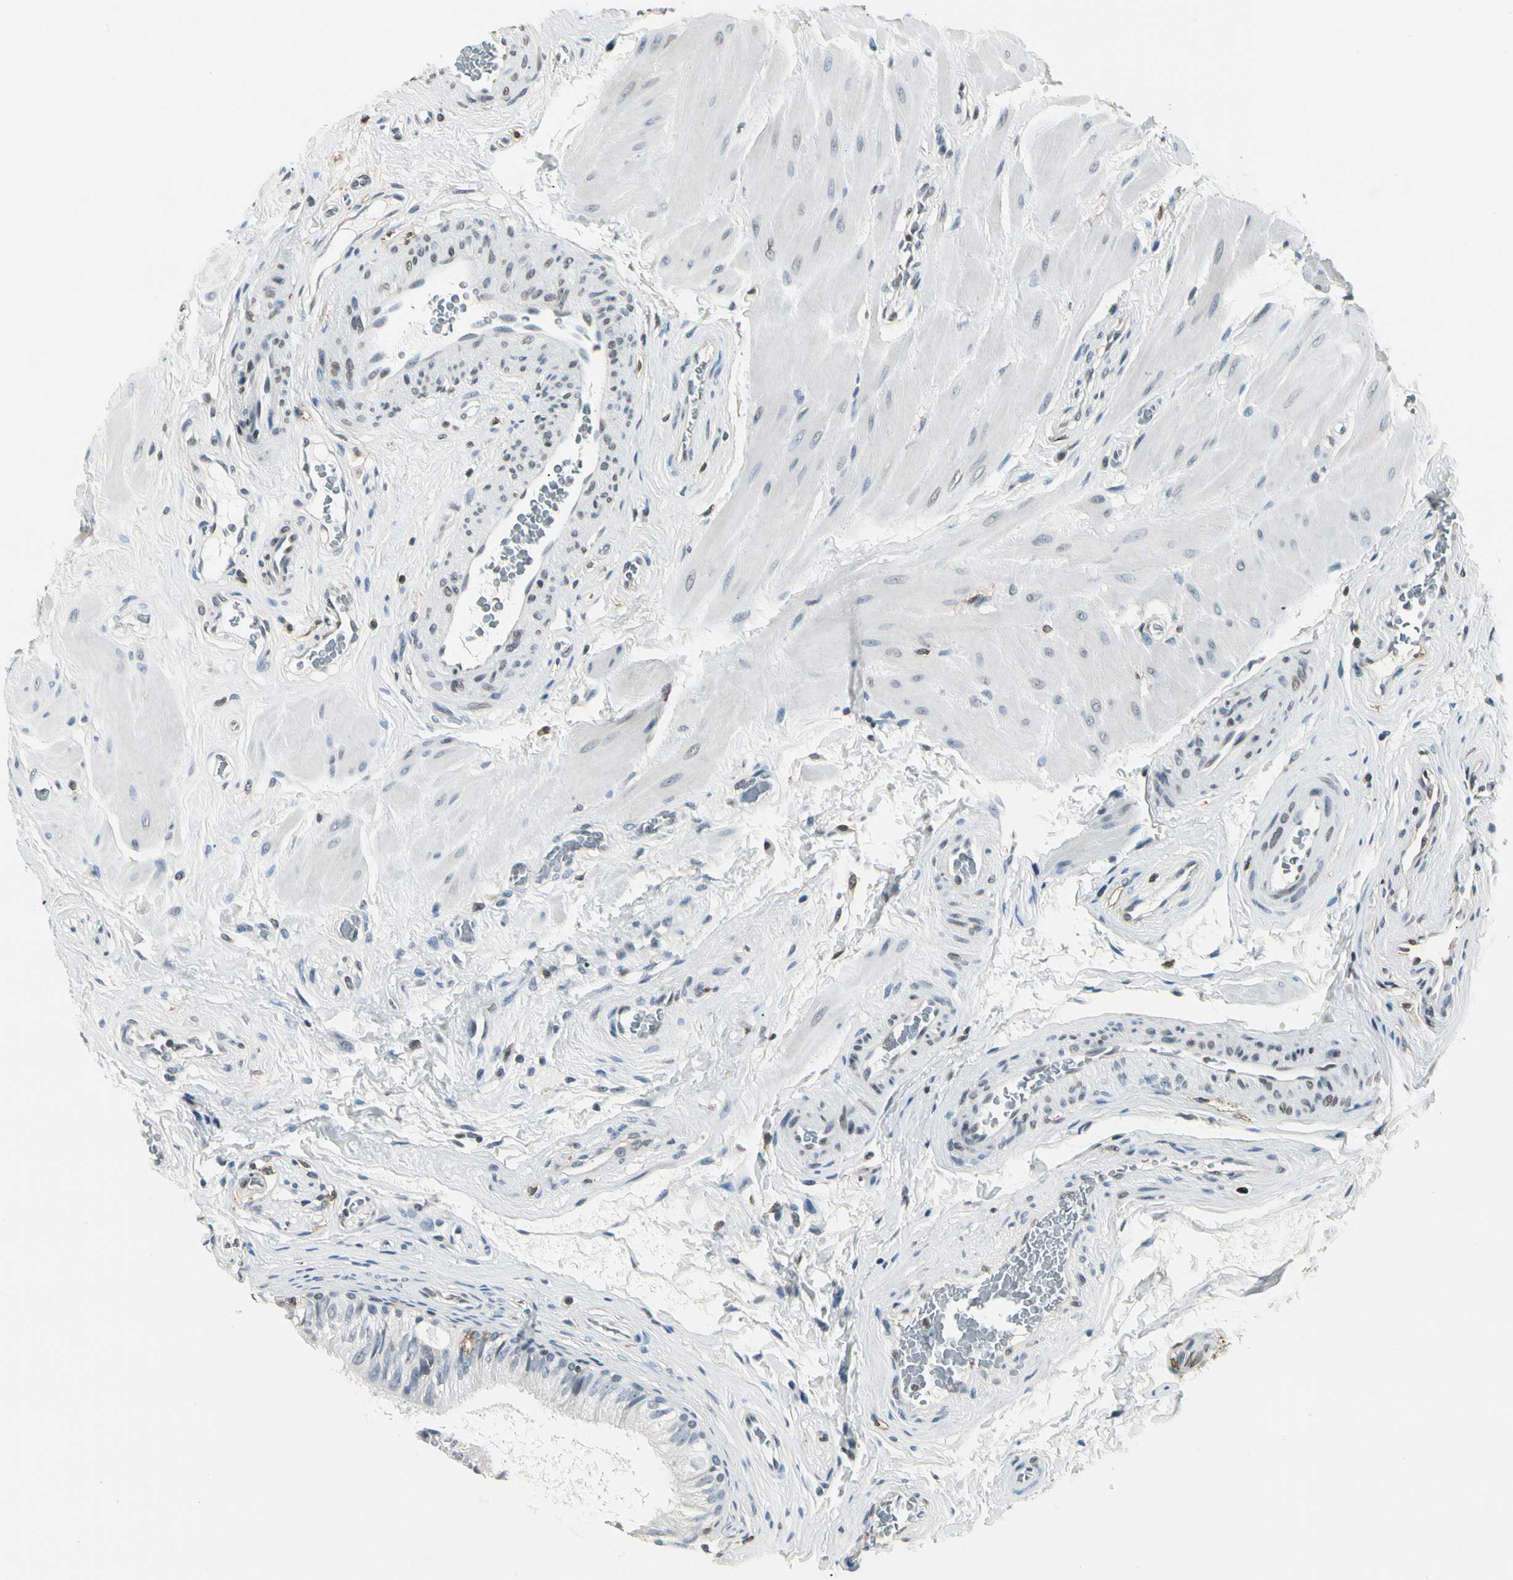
{"staining": {"intensity": "weak", "quantity": "25%-75%", "location": "cytoplasmic/membranous,nuclear"}, "tissue": "epididymis", "cell_type": "Glandular cells", "image_type": "normal", "snomed": [{"axis": "morphology", "description": "Normal tissue, NOS"}, {"axis": "topography", "description": "Epididymis"}], "caption": "IHC photomicrograph of normal epididymis: epididymis stained using IHC exhibits low levels of weak protein expression localized specifically in the cytoplasmic/membranous,nuclear of glandular cells, appearing as a cytoplasmic/membranous,nuclear brown color.", "gene": "FER", "patient": {"sex": "male", "age": 23}}